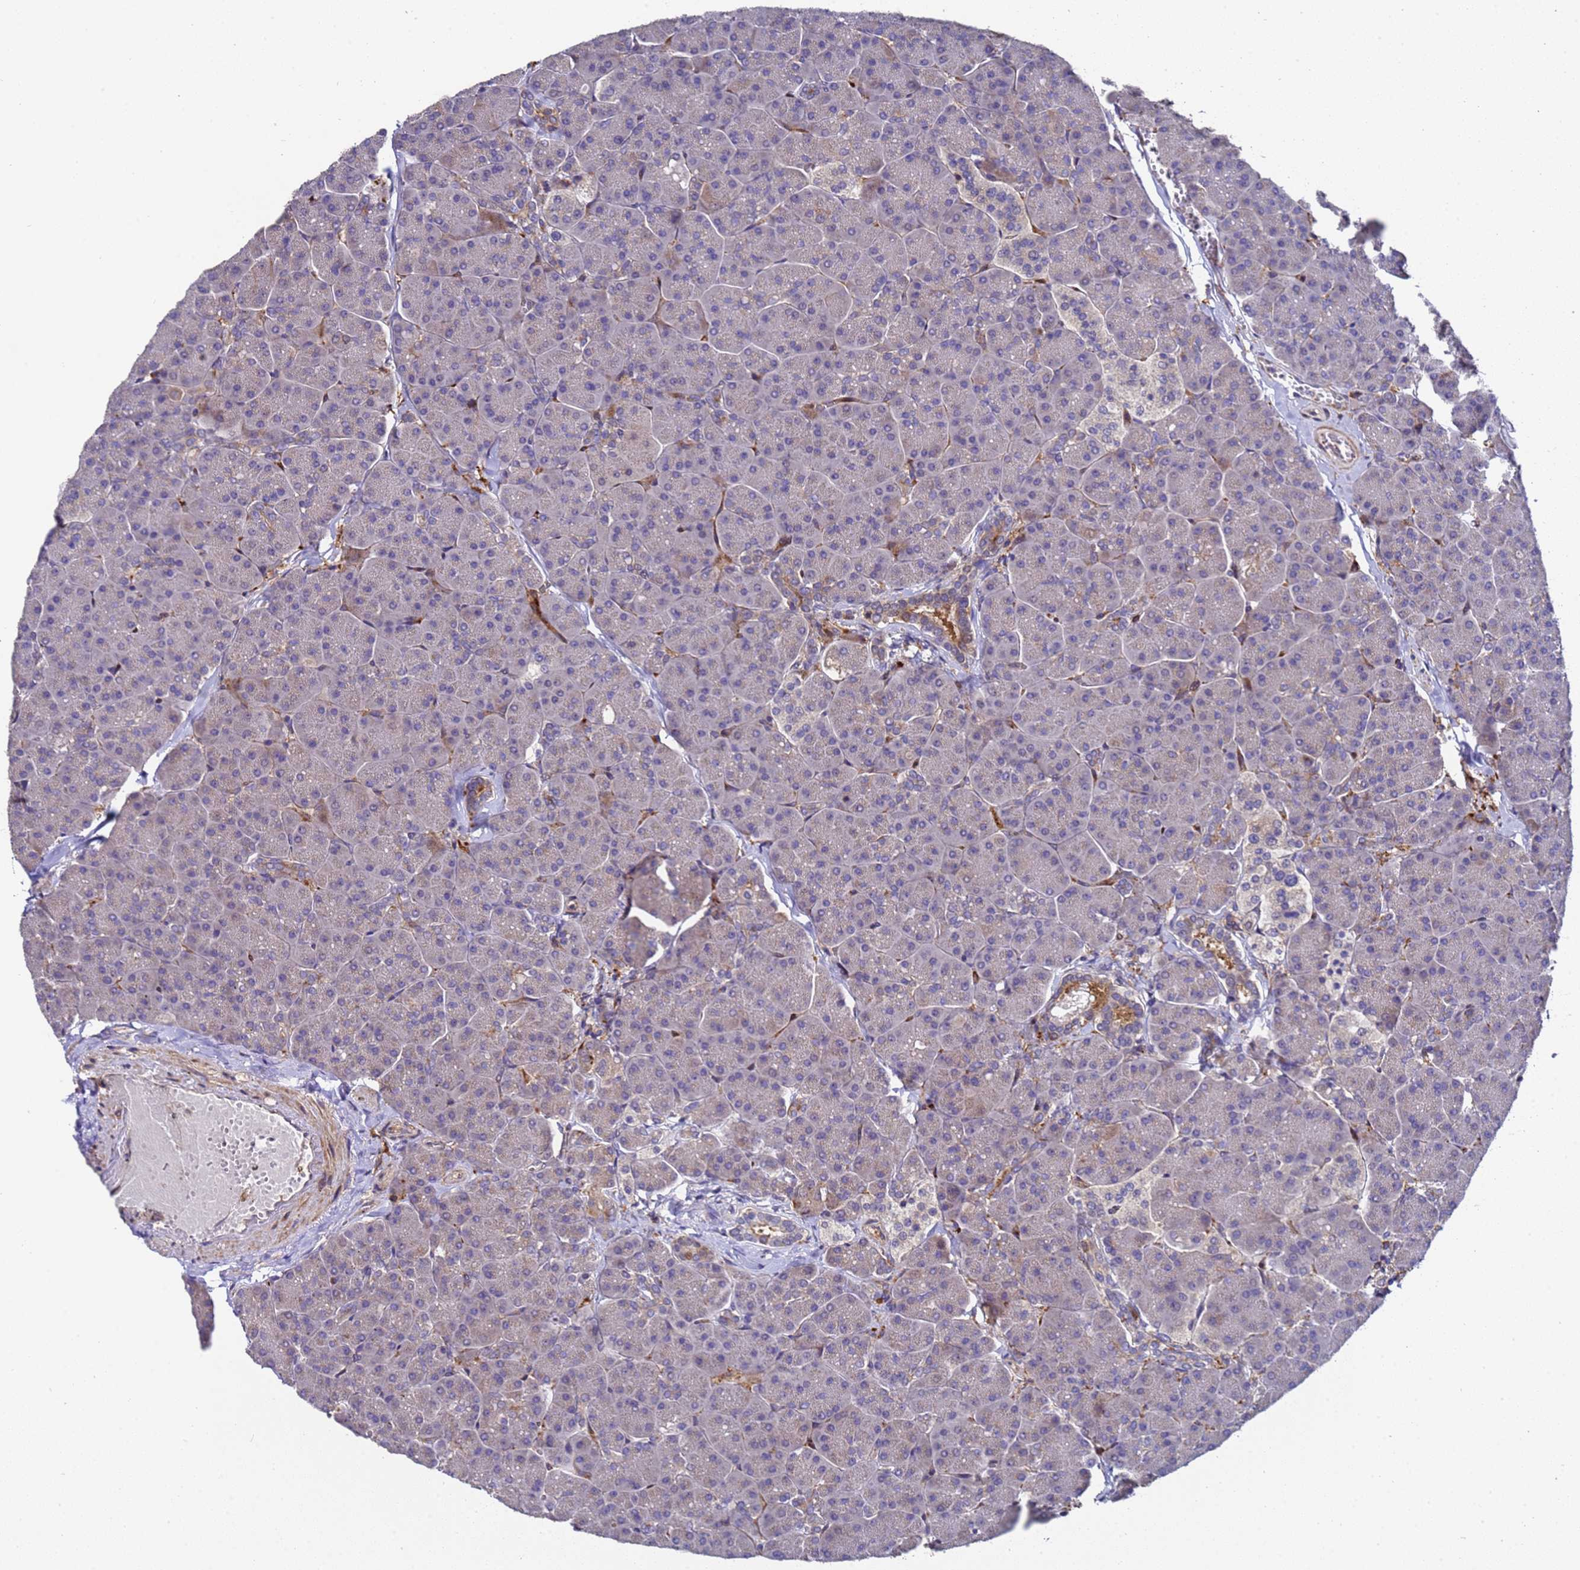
{"staining": {"intensity": "moderate", "quantity": "25%-75%", "location": "cytoplasmic/membranous"}, "tissue": "pancreas", "cell_type": "Exocrine glandular cells", "image_type": "normal", "snomed": [{"axis": "morphology", "description": "Normal tissue, NOS"}, {"axis": "topography", "description": "Pancreas"}, {"axis": "topography", "description": "Peripheral nerve tissue"}], "caption": "The histopathology image demonstrates a brown stain indicating the presence of a protein in the cytoplasmic/membranous of exocrine glandular cells in pancreas. (DAB (3,3'-diaminobenzidine) IHC with brightfield microscopy, high magnification).", "gene": "MOCS1", "patient": {"sex": "male", "age": 54}}